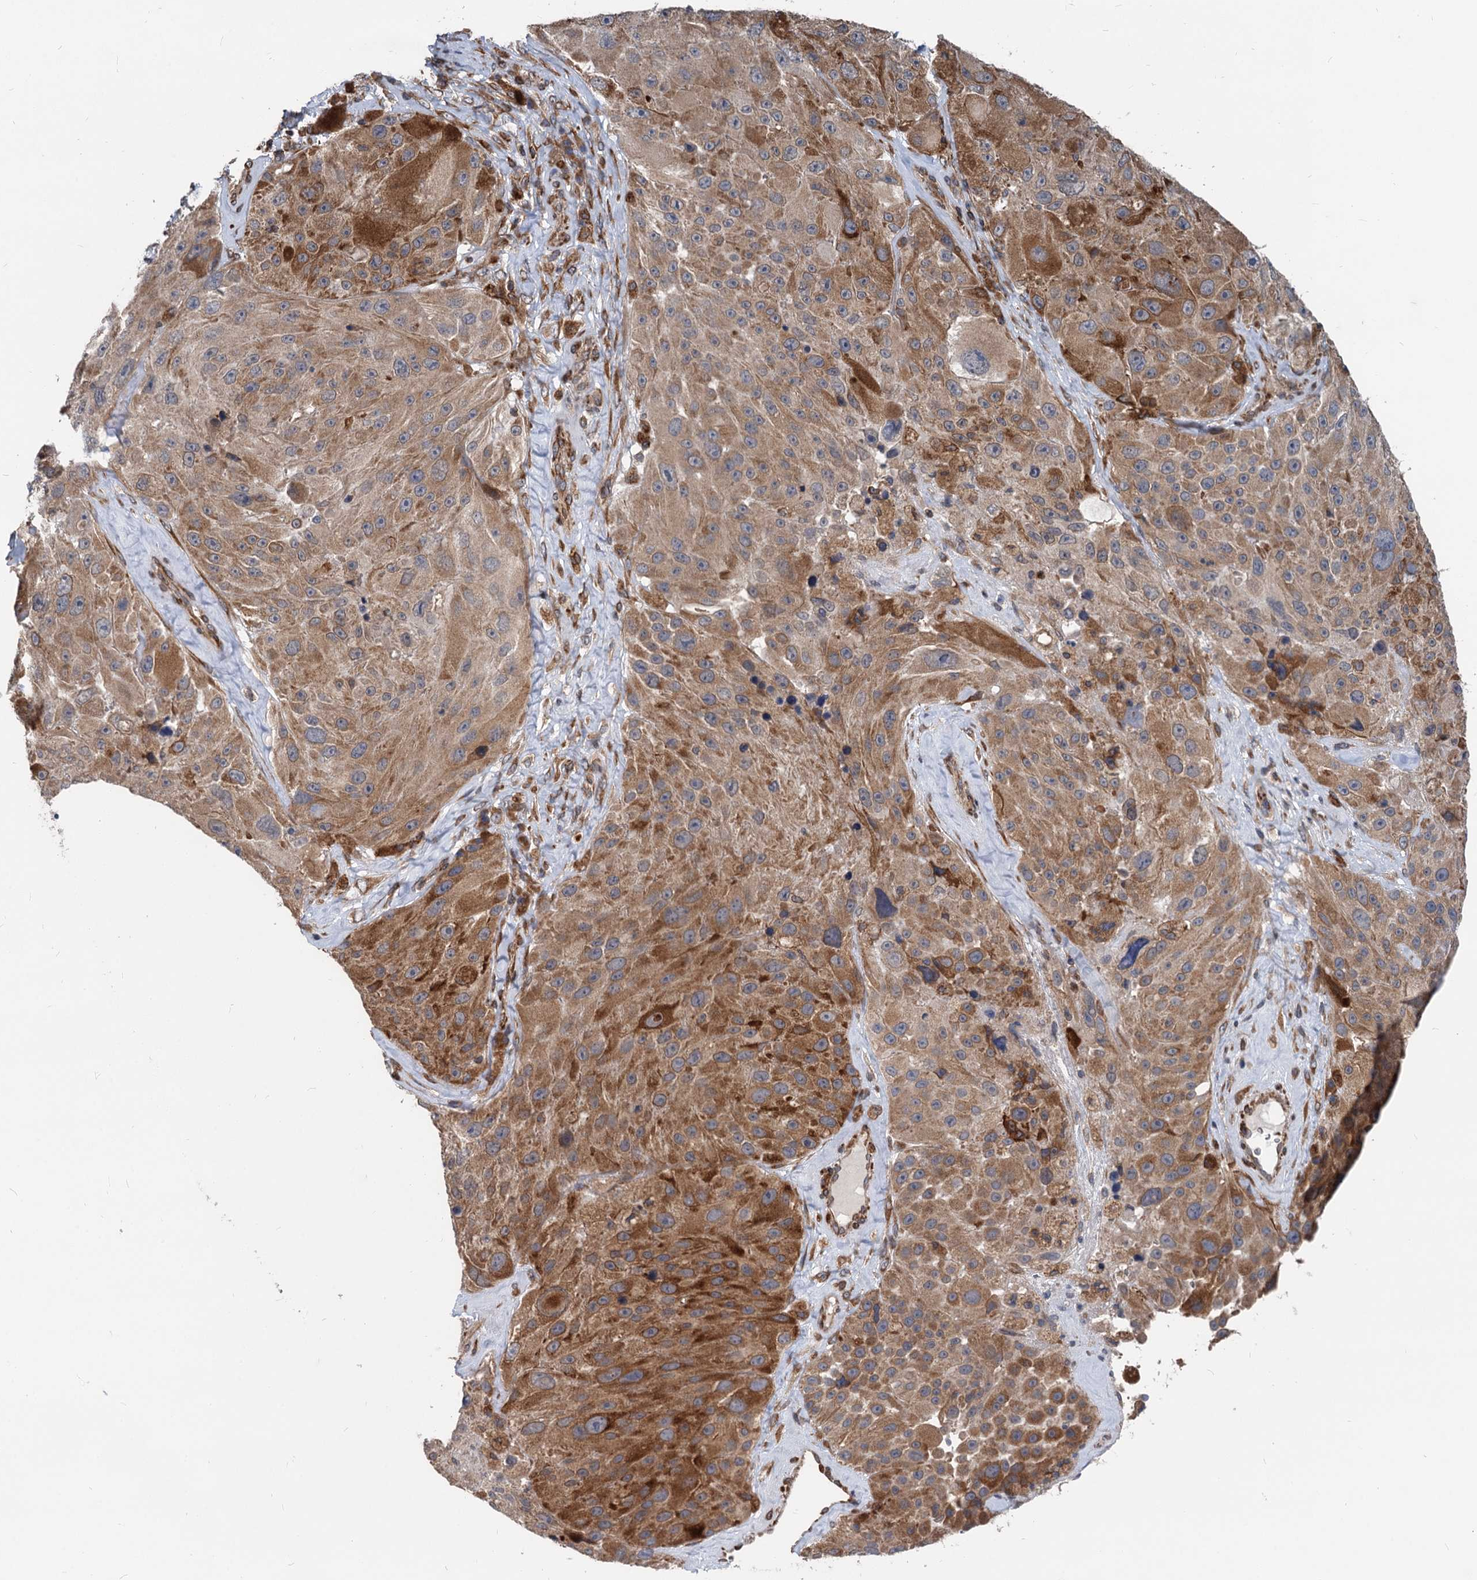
{"staining": {"intensity": "strong", "quantity": "25%-75%", "location": "cytoplasmic/membranous"}, "tissue": "melanoma", "cell_type": "Tumor cells", "image_type": "cancer", "snomed": [{"axis": "morphology", "description": "Malignant melanoma, Metastatic site"}, {"axis": "topography", "description": "Lymph node"}], "caption": "Melanoma stained with a brown dye displays strong cytoplasmic/membranous positive staining in approximately 25%-75% of tumor cells.", "gene": "STIM1", "patient": {"sex": "male", "age": 62}}